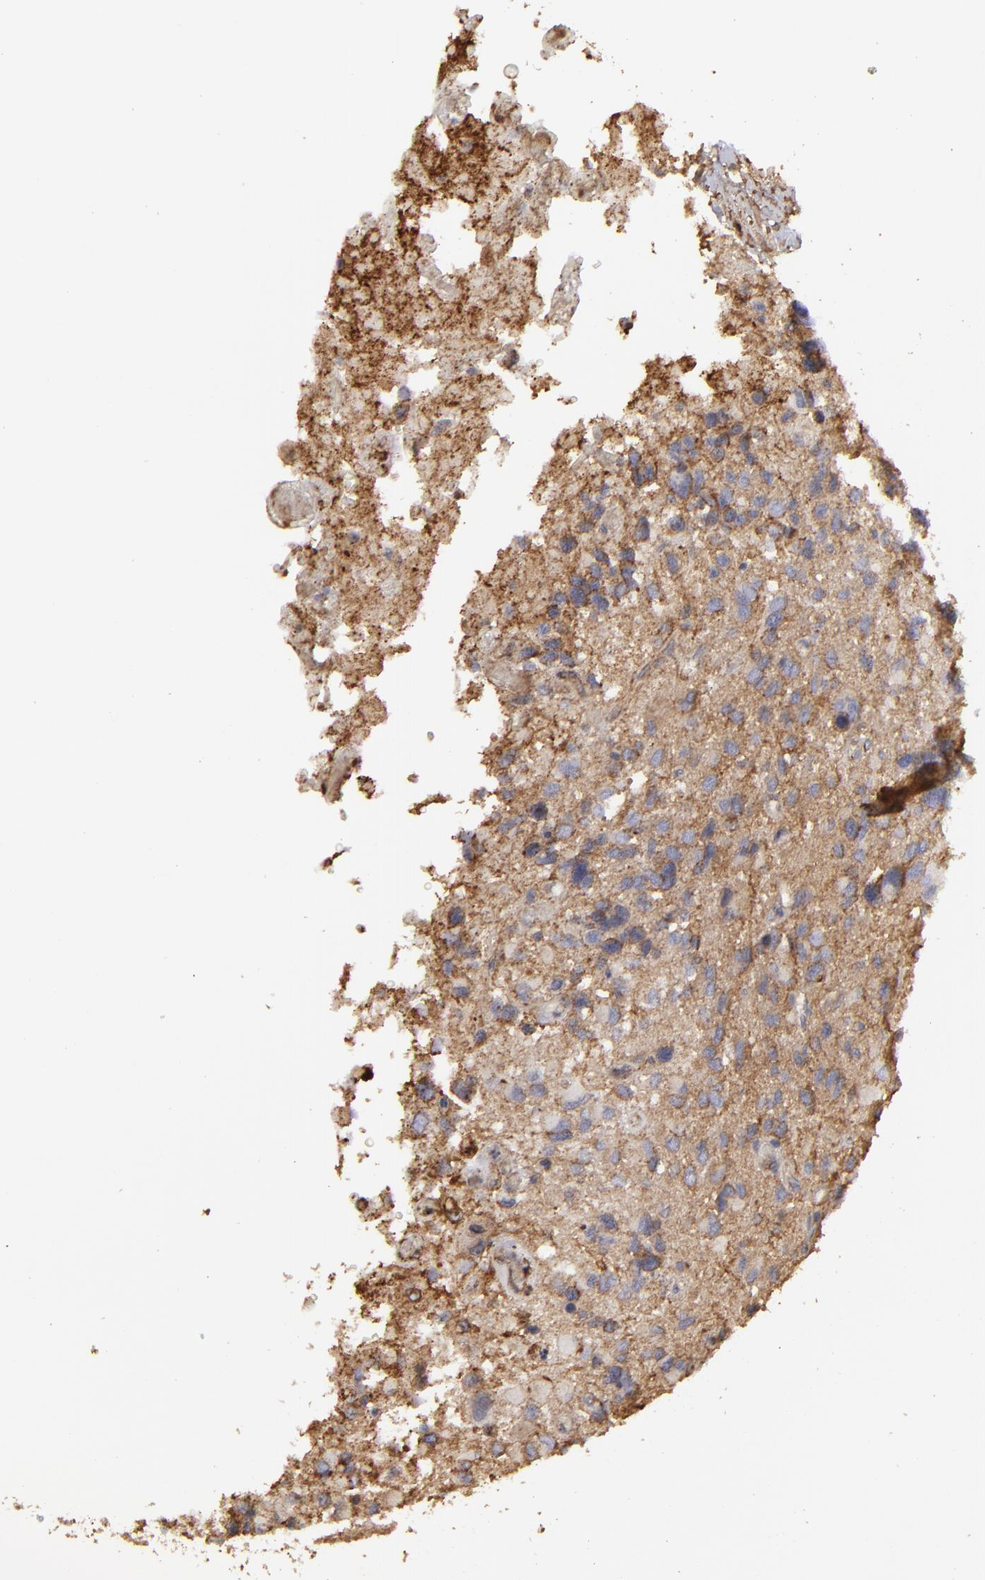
{"staining": {"intensity": "moderate", "quantity": ">75%", "location": "cytoplasmic/membranous"}, "tissue": "glioma", "cell_type": "Tumor cells", "image_type": "cancer", "snomed": [{"axis": "morphology", "description": "Glioma, malignant, High grade"}, {"axis": "topography", "description": "Brain"}], "caption": "This histopathology image reveals high-grade glioma (malignant) stained with immunohistochemistry to label a protein in brown. The cytoplasmic/membranous of tumor cells show moderate positivity for the protein. Nuclei are counter-stained blue.", "gene": "ACTB", "patient": {"sex": "male", "age": 69}}